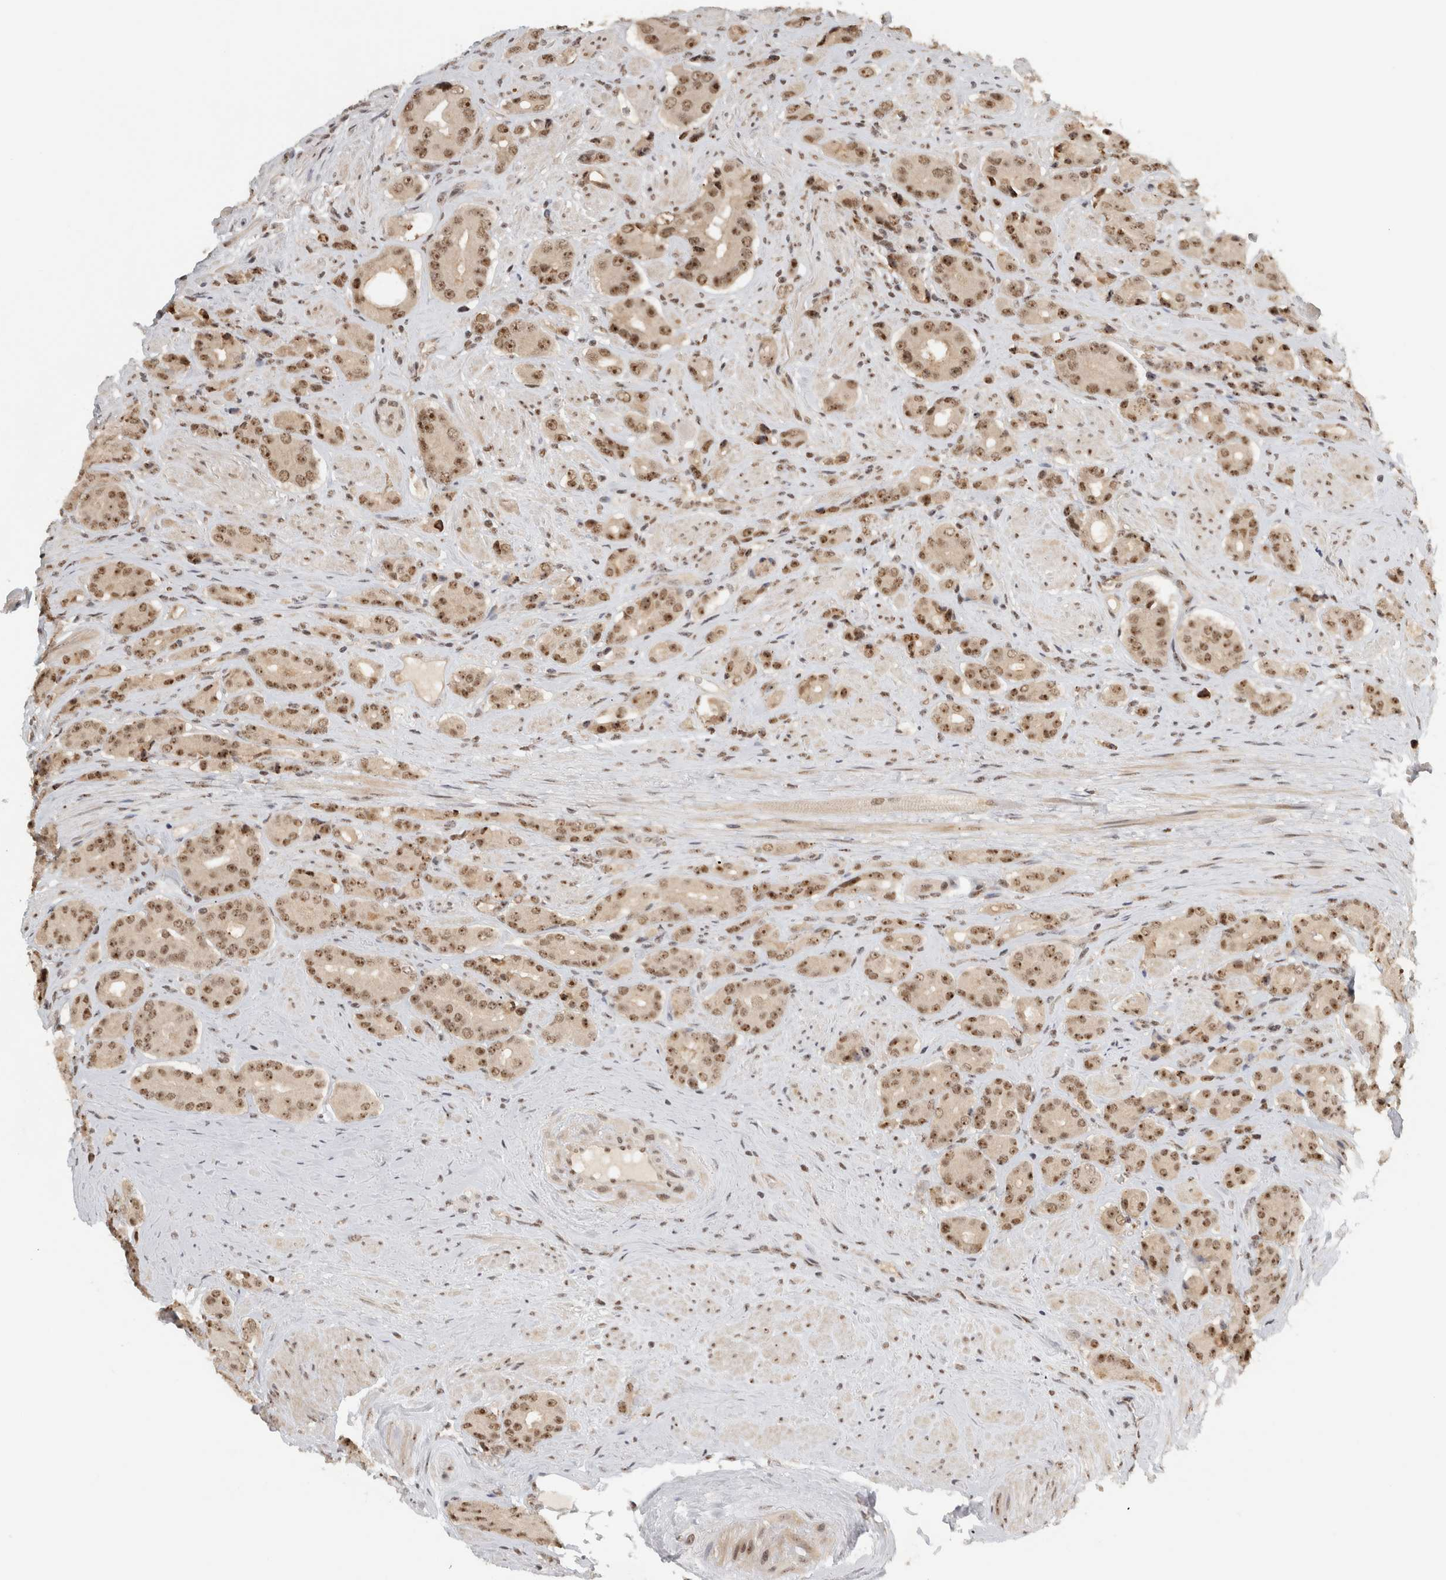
{"staining": {"intensity": "moderate", "quantity": ">75%", "location": "nuclear"}, "tissue": "prostate cancer", "cell_type": "Tumor cells", "image_type": "cancer", "snomed": [{"axis": "morphology", "description": "Adenocarcinoma, High grade"}, {"axis": "topography", "description": "Prostate"}], "caption": "Protein positivity by IHC demonstrates moderate nuclear positivity in about >75% of tumor cells in prostate cancer (high-grade adenocarcinoma).", "gene": "EBNA1BP2", "patient": {"sex": "male", "age": 71}}